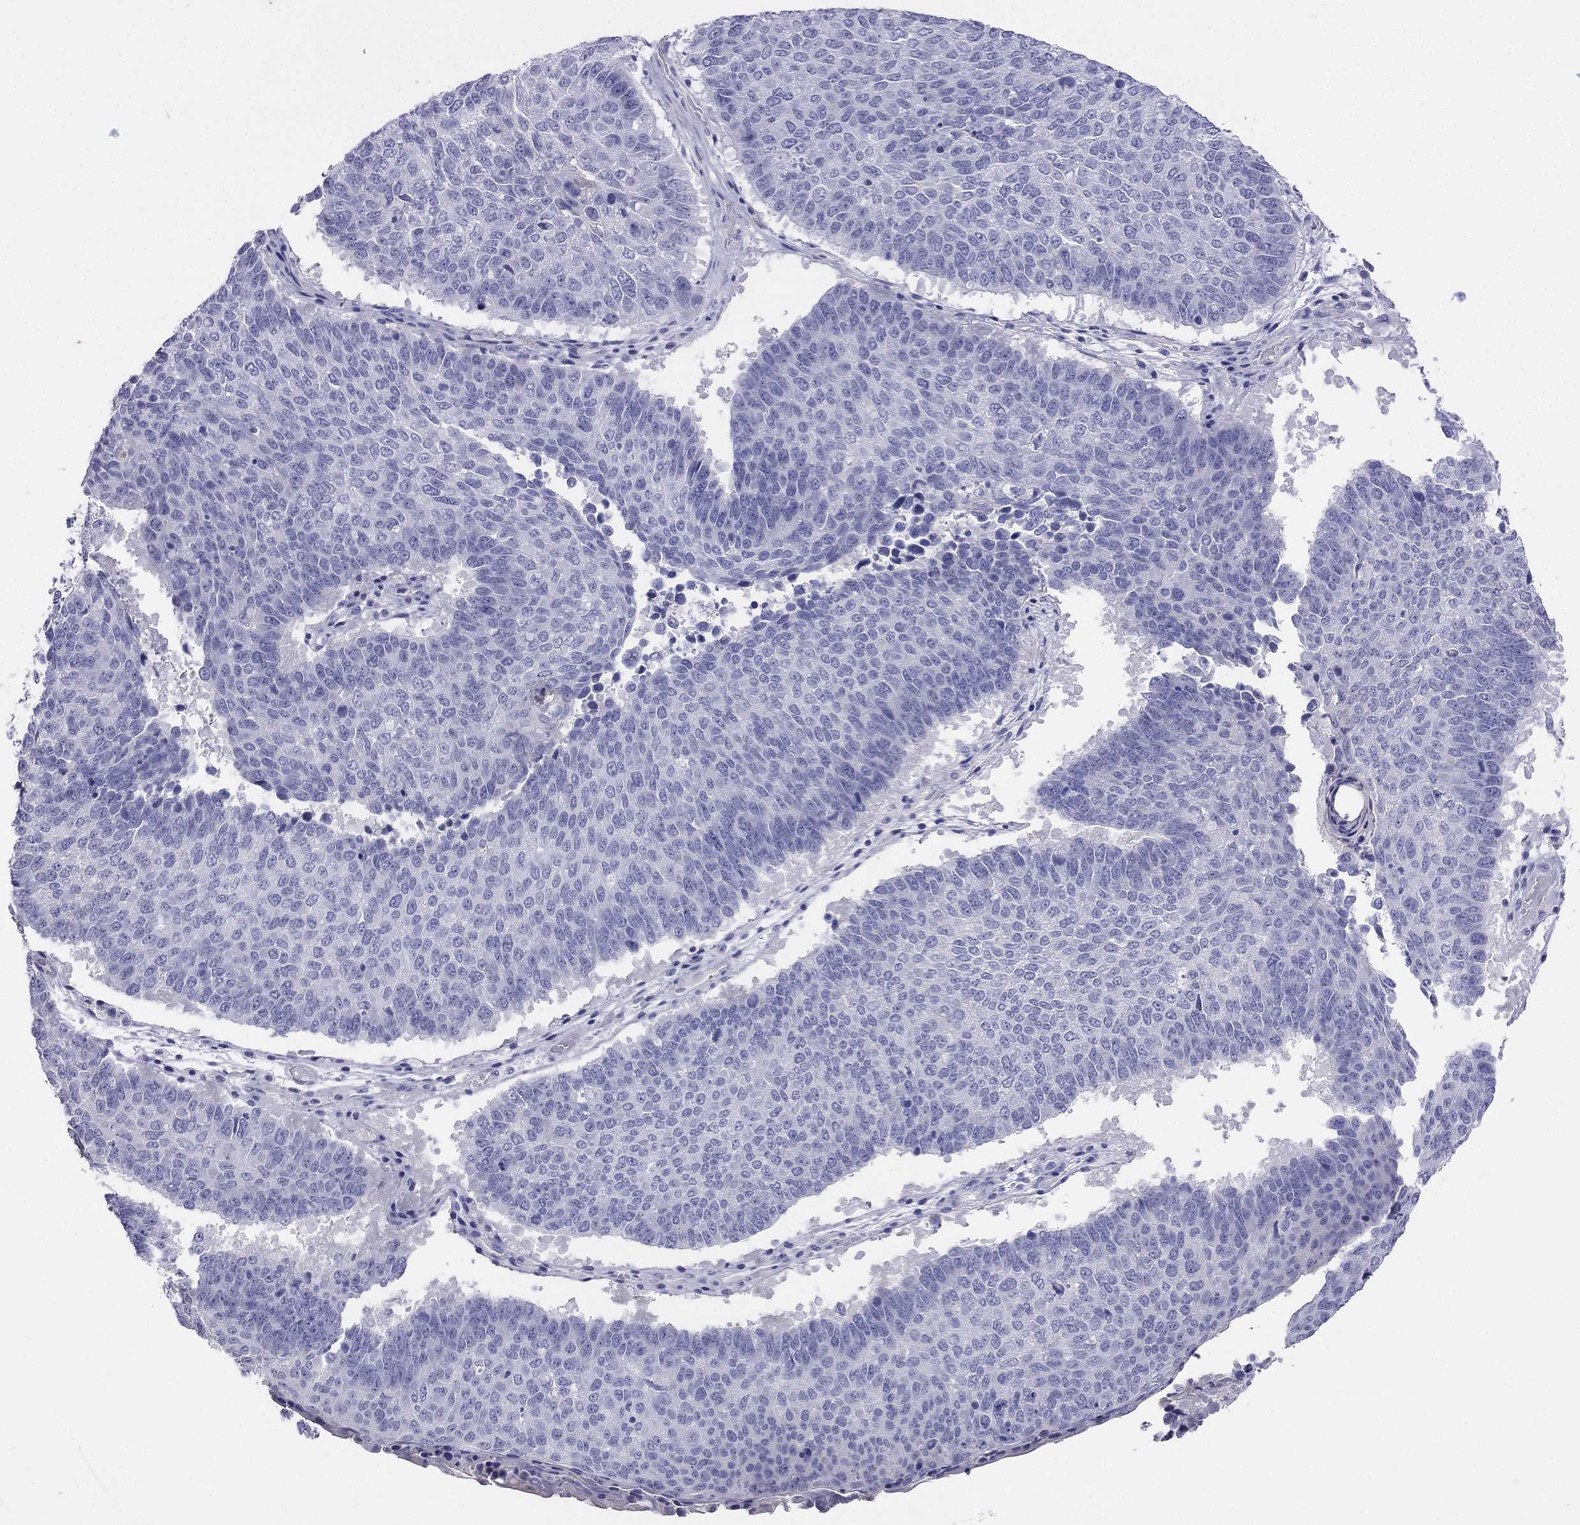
{"staining": {"intensity": "negative", "quantity": "none", "location": "none"}, "tissue": "lung cancer", "cell_type": "Tumor cells", "image_type": "cancer", "snomed": [{"axis": "morphology", "description": "Squamous cell carcinoma, NOS"}, {"axis": "topography", "description": "Lung"}], "caption": "This is an IHC image of human lung cancer. There is no expression in tumor cells.", "gene": "ALOXE3", "patient": {"sex": "male", "age": 73}}